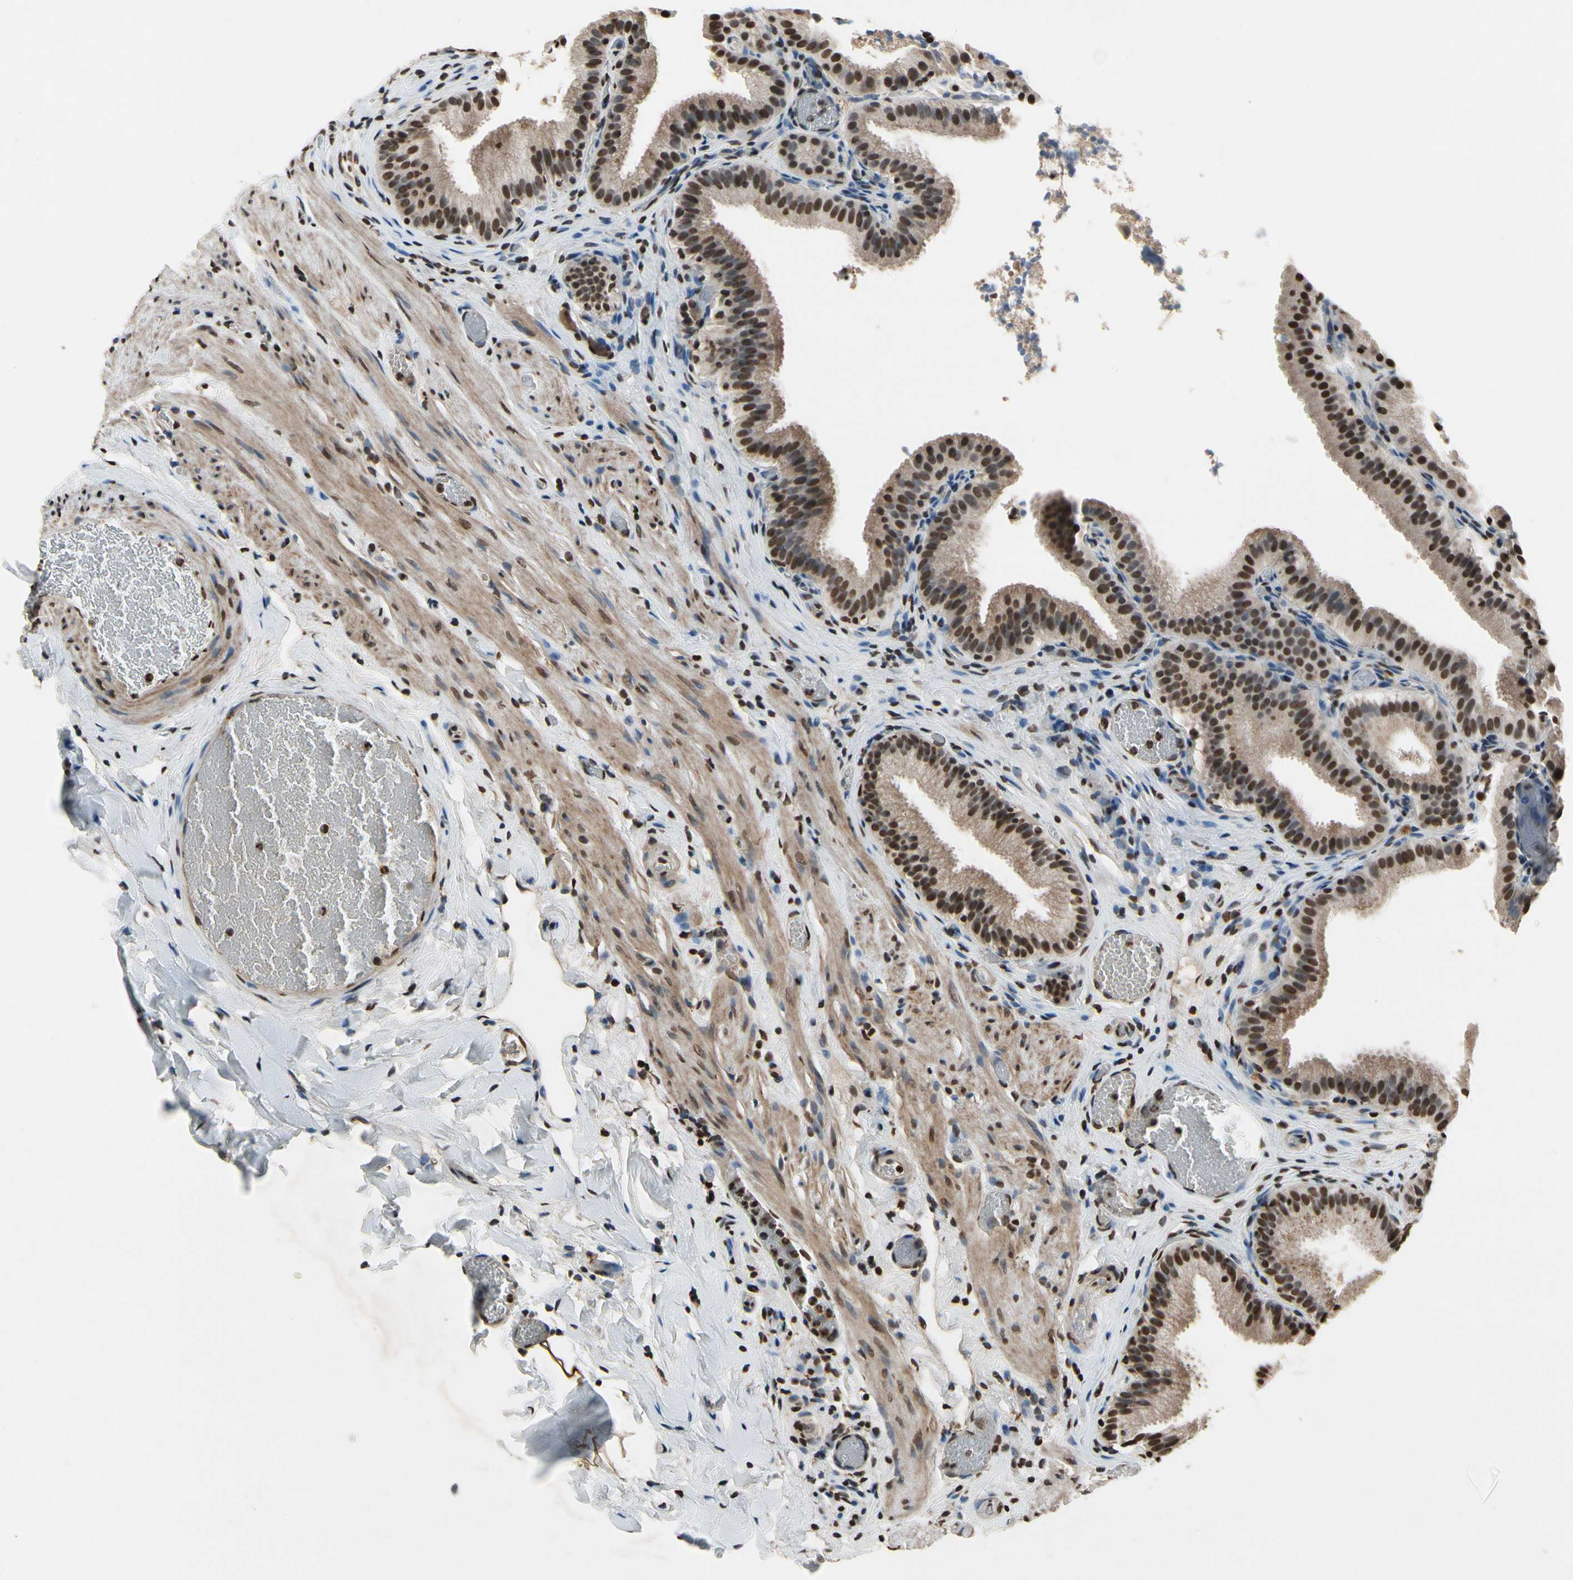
{"staining": {"intensity": "strong", "quantity": ">75%", "location": "cytoplasmic/membranous,nuclear"}, "tissue": "gallbladder", "cell_type": "Glandular cells", "image_type": "normal", "snomed": [{"axis": "morphology", "description": "Normal tissue, NOS"}, {"axis": "topography", "description": "Gallbladder"}], "caption": "This image shows immunohistochemistry staining of benign human gallbladder, with high strong cytoplasmic/membranous,nuclear positivity in about >75% of glandular cells.", "gene": "HIPK2", "patient": {"sex": "male", "age": 54}}